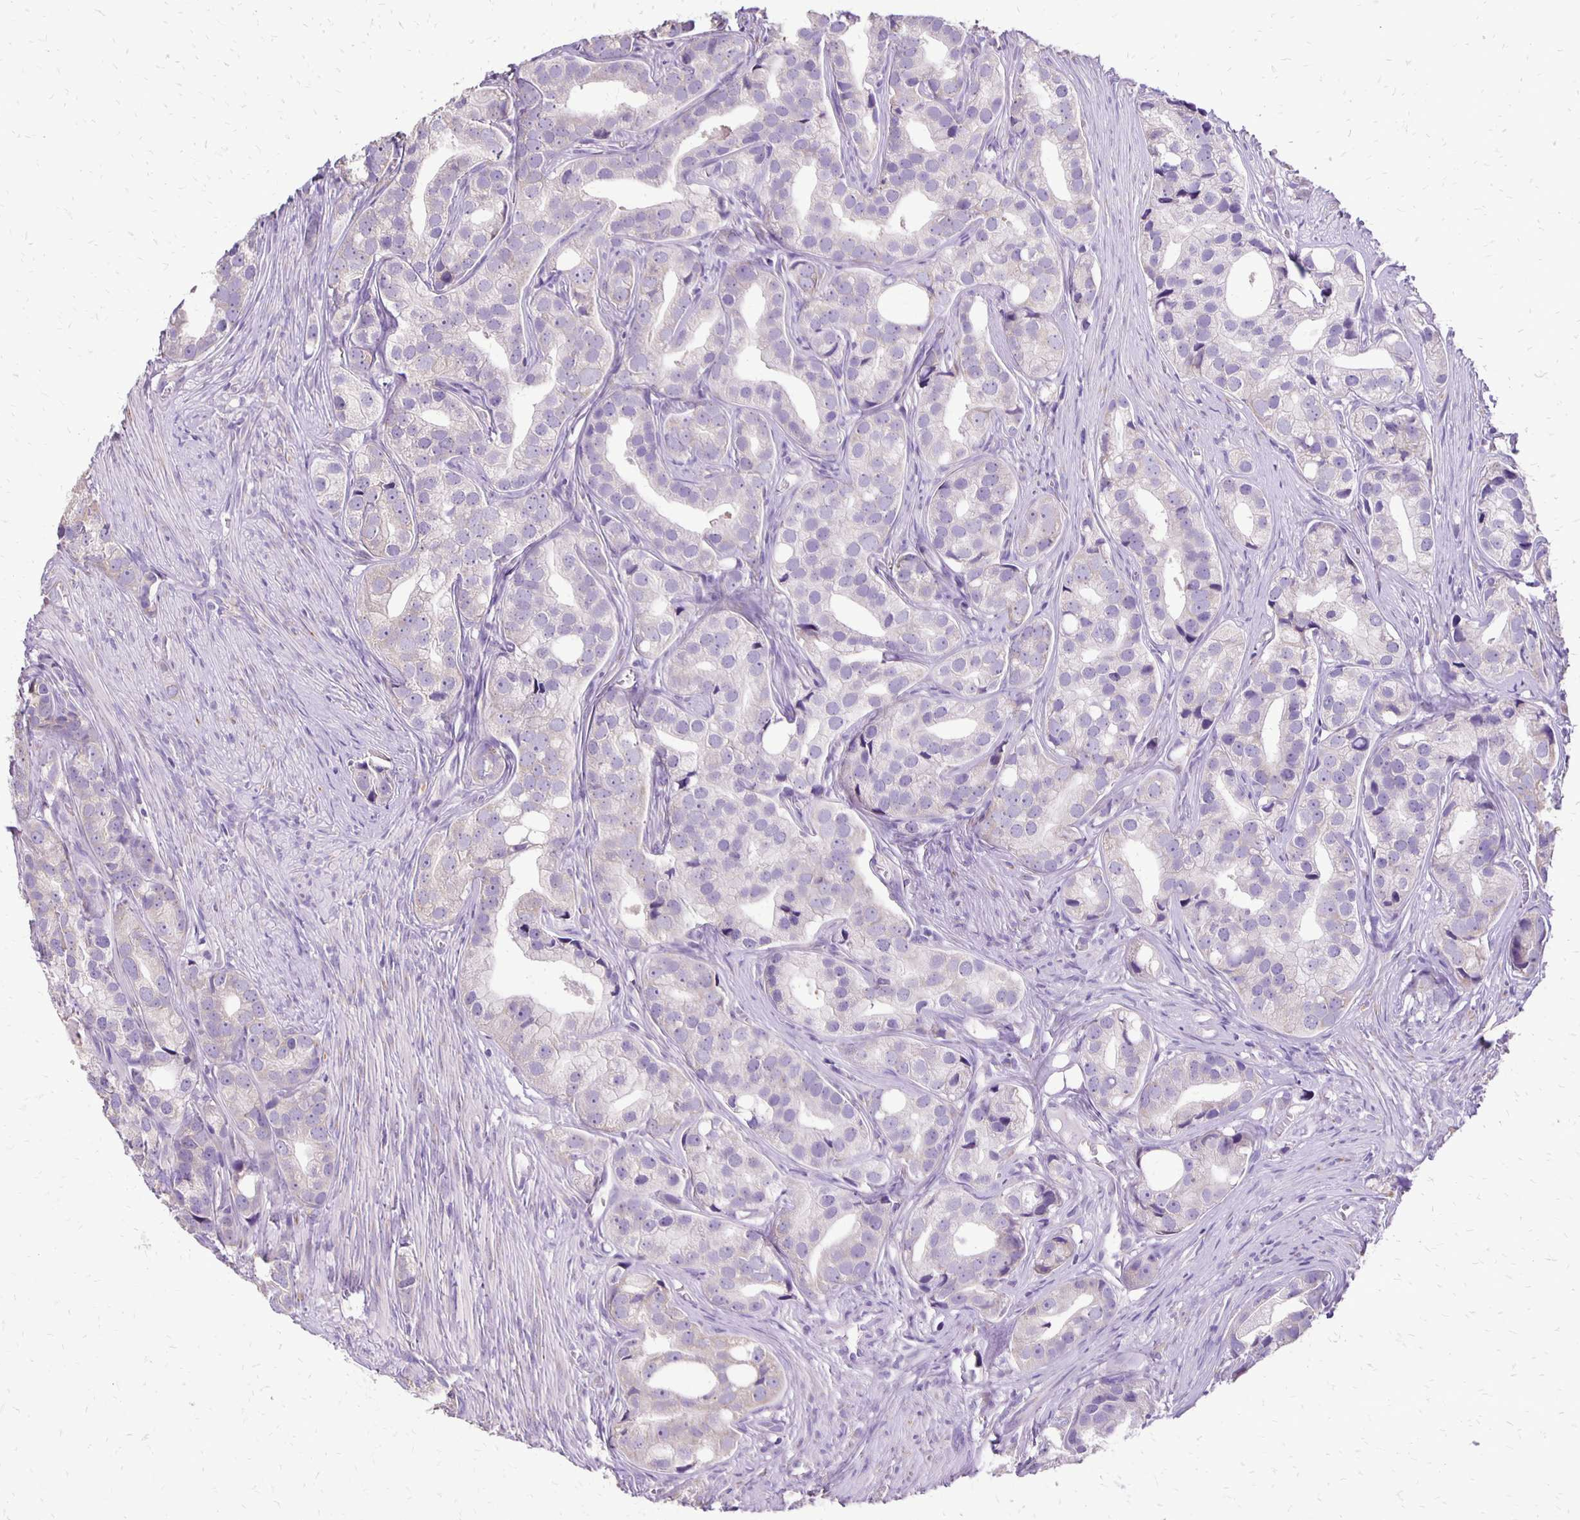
{"staining": {"intensity": "negative", "quantity": "none", "location": "none"}, "tissue": "prostate cancer", "cell_type": "Tumor cells", "image_type": "cancer", "snomed": [{"axis": "morphology", "description": "Adenocarcinoma, High grade"}, {"axis": "topography", "description": "Prostate"}], "caption": "Tumor cells show no significant protein staining in prostate cancer (adenocarcinoma (high-grade)).", "gene": "ANKRD45", "patient": {"sex": "male", "age": 75}}